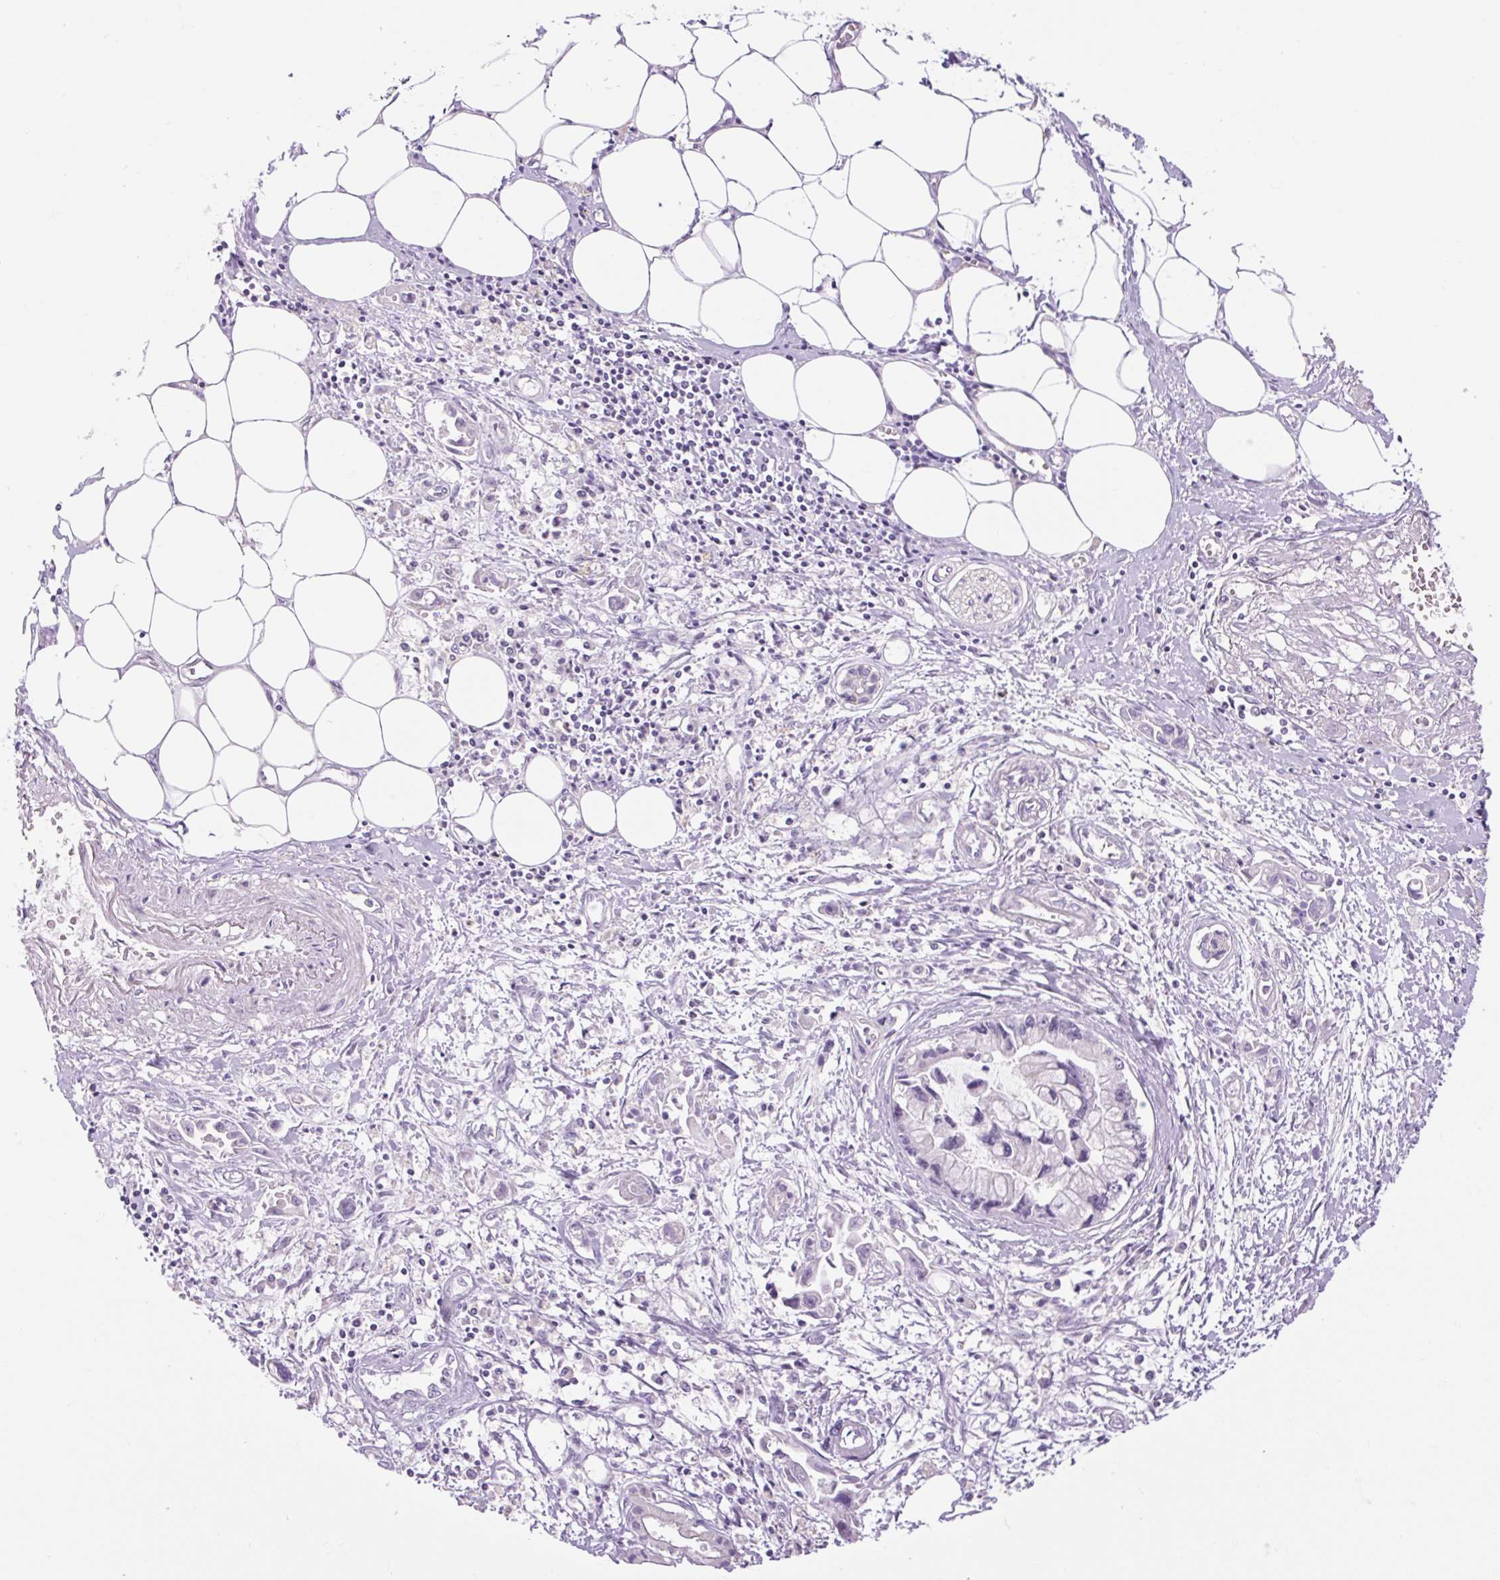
{"staining": {"intensity": "negative", "quantity": "none", "location": "none"}, "tissue": "pancreatic cancer", "cell_type": "Tumor cells", "image_type": "cancer", "snomed": [{"axis": "morphology", "description": "Adenocarcinoma, NOS"}, {"axis": "topography", "description": "Pancreas"}], "caption": "This is a photomicrograph of IHC staining of pancreatic cancer, which shows no expression in tumor cells.", "gene": "GRID2", "patient": {"sex": "male", "age": 84}}